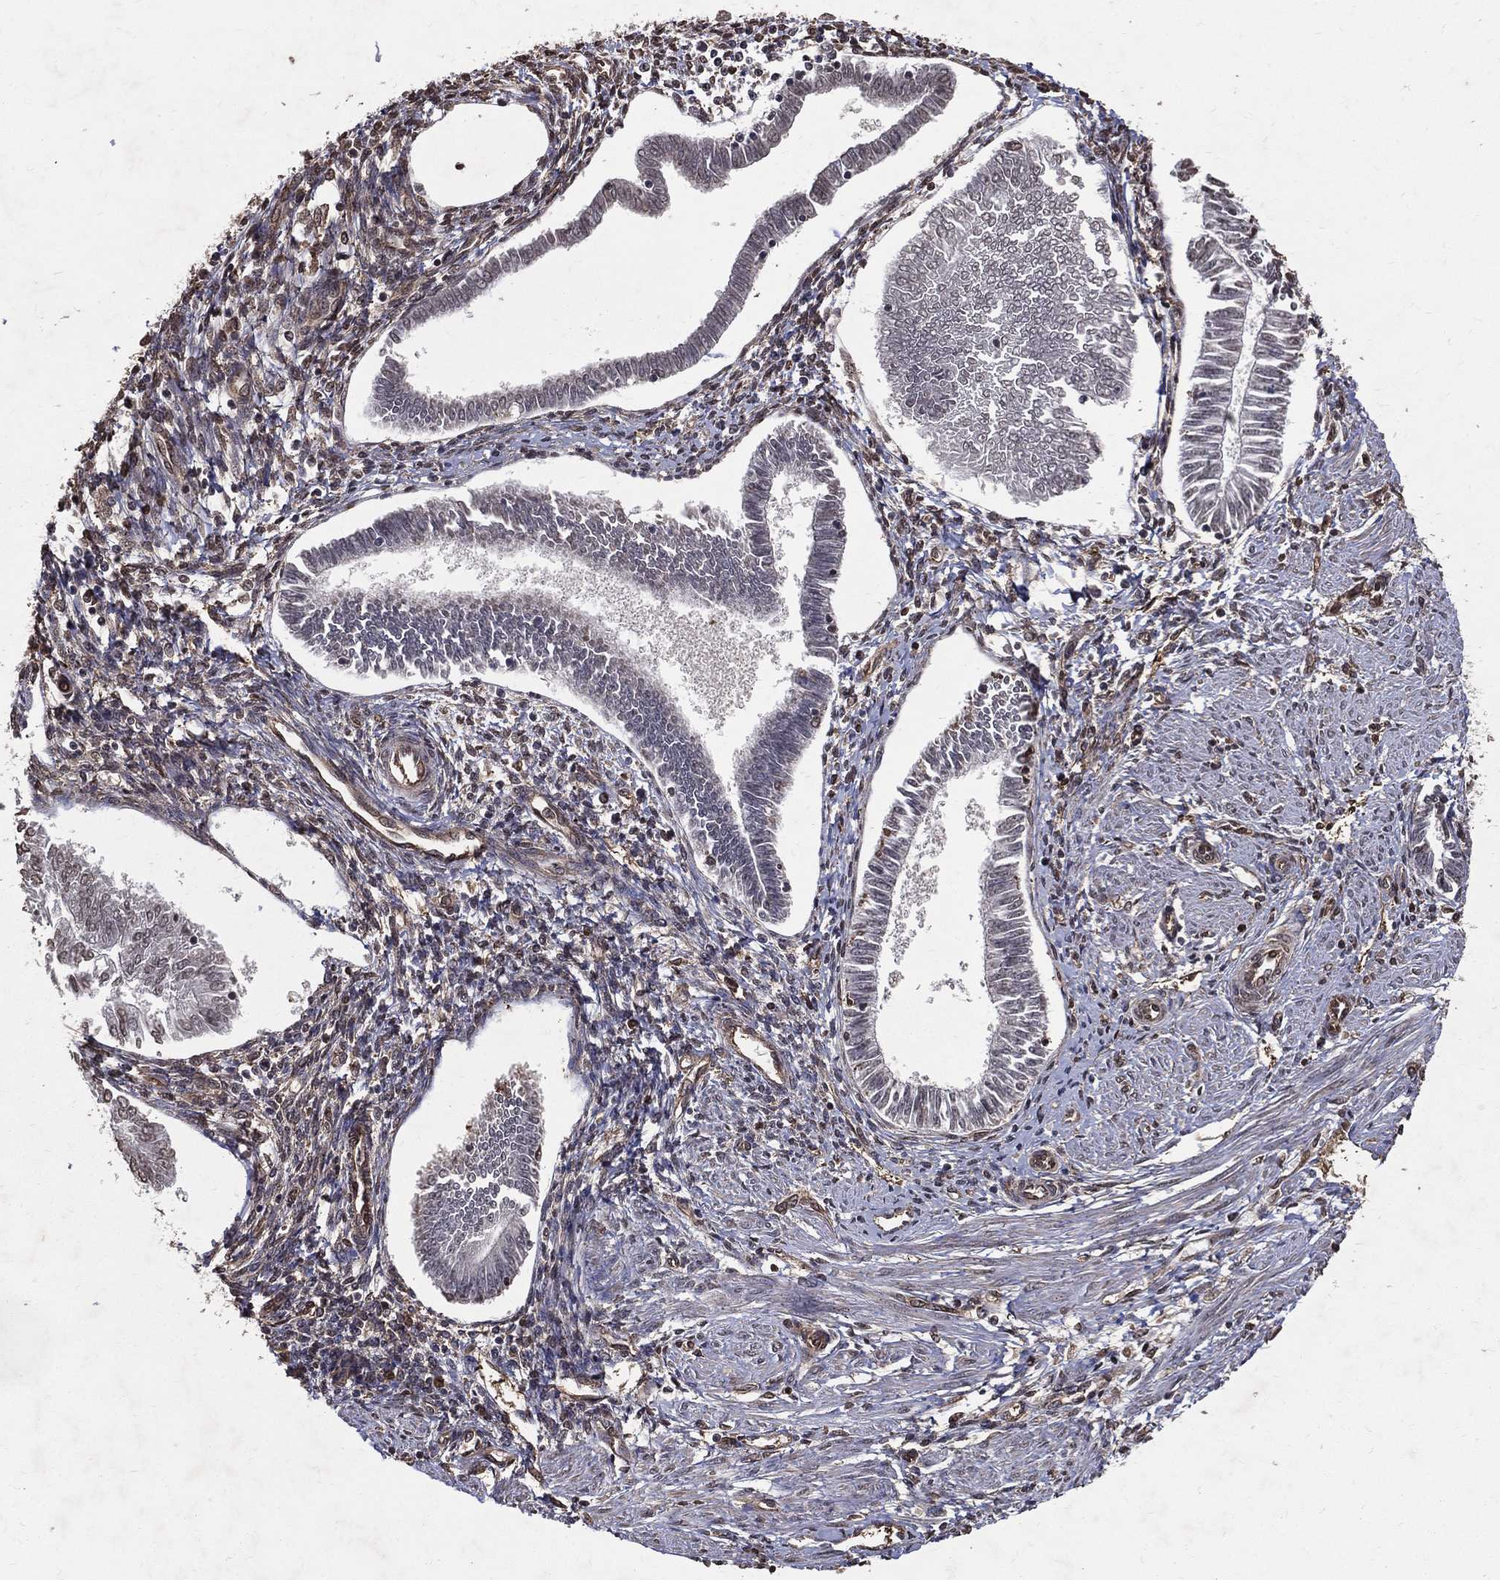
{"staining": {"intensity": "negative", "quantity": "none", "location": "none"}, "tissue": "endometrial cancer", "cell_type": "Tumor cells", "image_type": "cancer", "snomed": [{"axis": "morphology", "description": "Adenocarcinoma, NOS"}, {"axis": "topography", "description": "Endometrium"}], "caption": "Endometrial adenocarcinoma was stained to show a protein in brown. There is no significant expression in tumor cells.", "gene": "DPYSL2", "patient": {"sex": "female", "age": 53}}